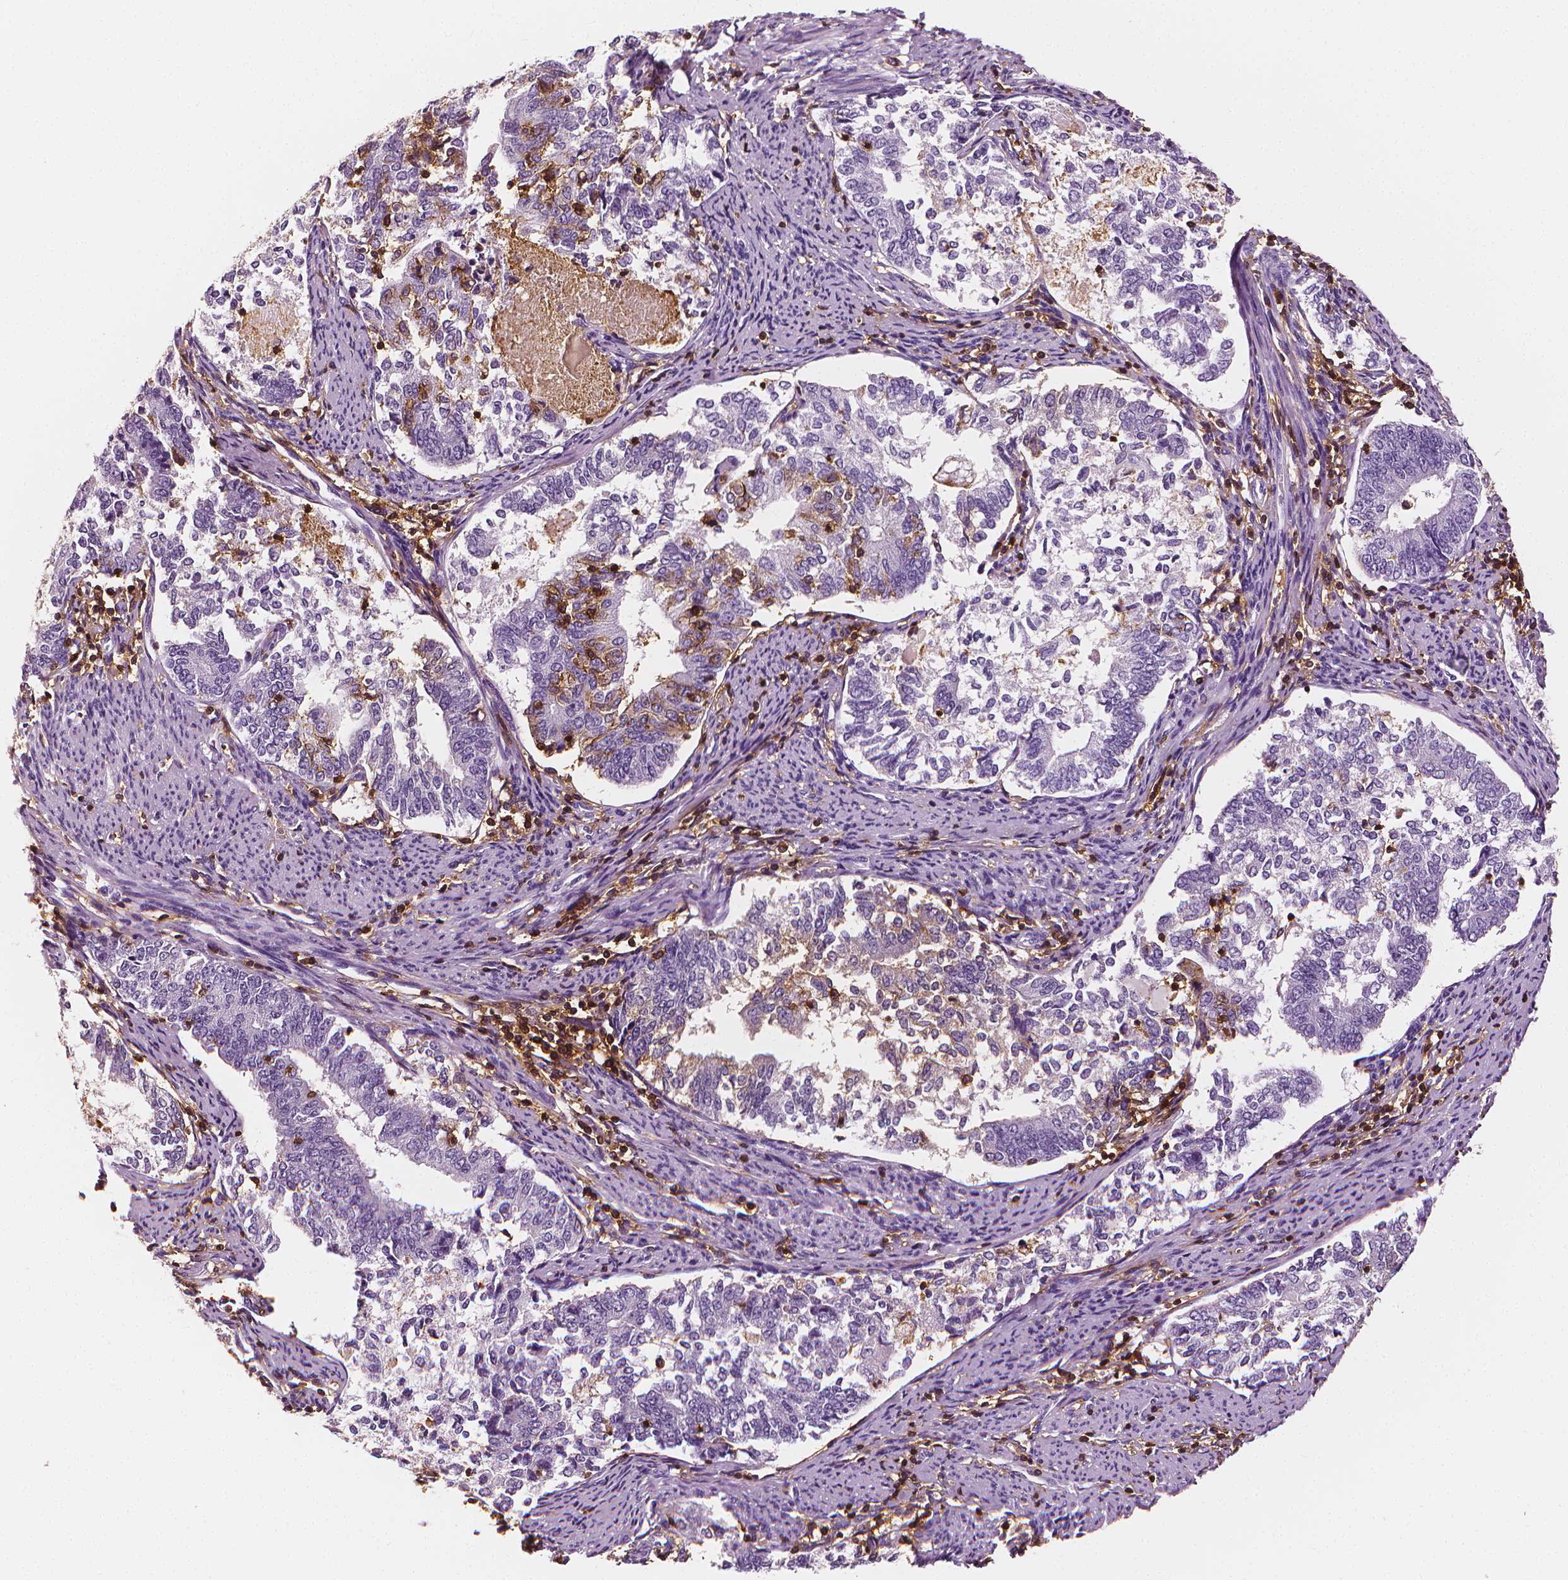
{"staining": {"intensity": "negative", "quantity": "none", "location": "none"}, "tissue": "endometrial cancer", "cell_type": "Tumor cells", "image_type": "cancer", "snomed": [{"axis": "morphology", "description": "Adenocarcinoma, NOS"}, {"axis": "topography", "description": "Endometrium"}], "caption": "Immunohistochemical staining of human endometrial cancer reveals no significant expression in tumor cells.", "gene": "PTPRC", "patient": {"sex": "female", "age": 65}}